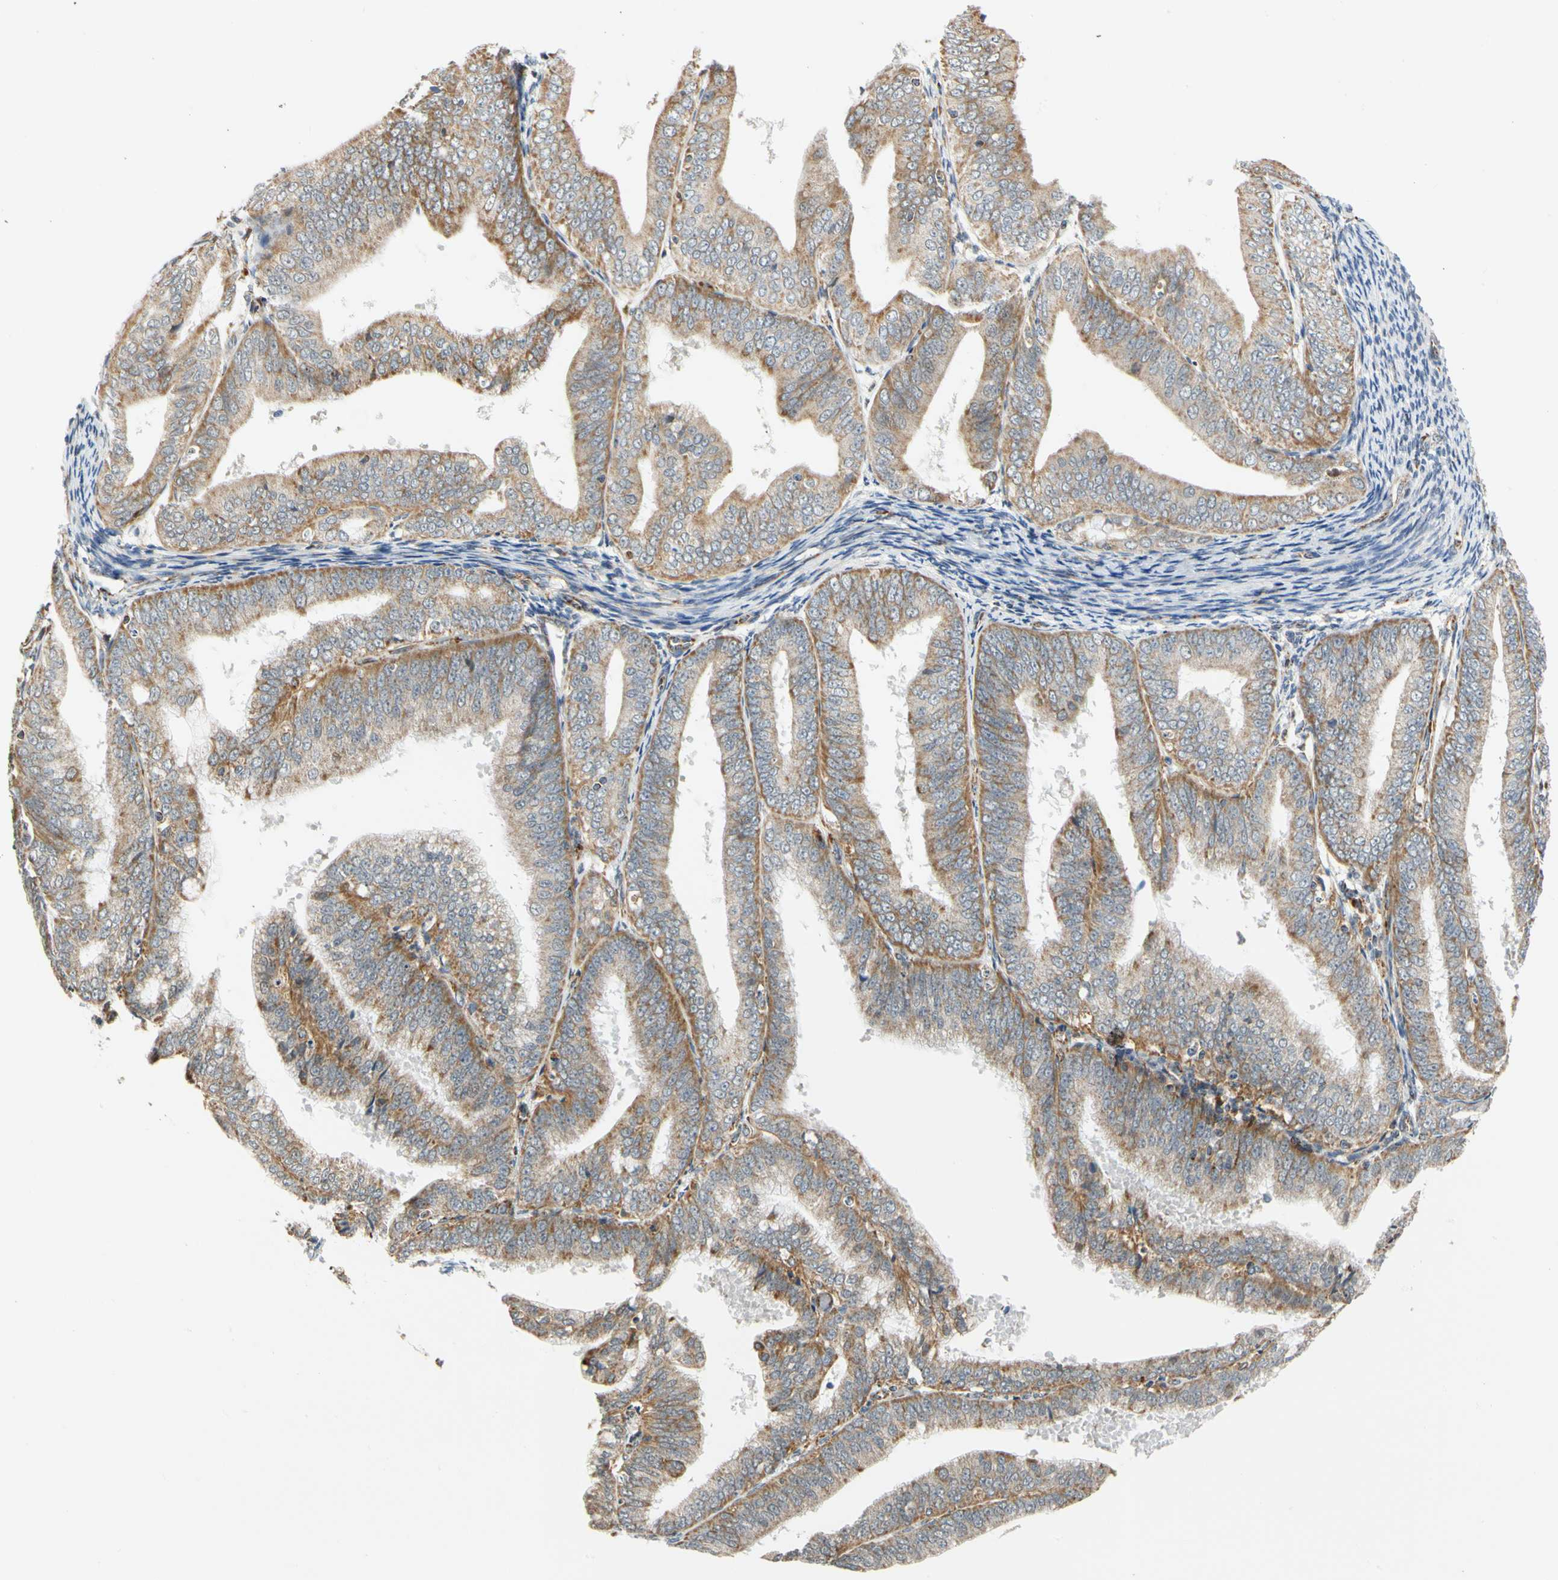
{"staining": {"intensity": "moderate", "quantity": "25%-75%", "location": "cytoplasmic/membranous"}, "tissue": "endometrial cancer", "cell_type": "Tumor cells", "image_type": "cancer", "snomed": [{"axis": "morphology", "description": "Adenocarcinoma, NOS"}, {"axis": "topography", "description": "Endometrium"}], "caption": "Immunohistochemistry (IHC) staining of adenocarcinoma (endometrial), which demonstrates medium levels of moderate cytoplasmic/membranous expression in approximately 25%-75% of tumor cells indicating moderate cytoplasmic/membranous protein positivity. The staining was performed using DAB (3,3'-diaminobenzidine) (brown) for protein detection and nuclei were counterstained in hematoxylin (blue).", "gene": "SFXN3", "patient": {"sex": "female", "age": 63}}